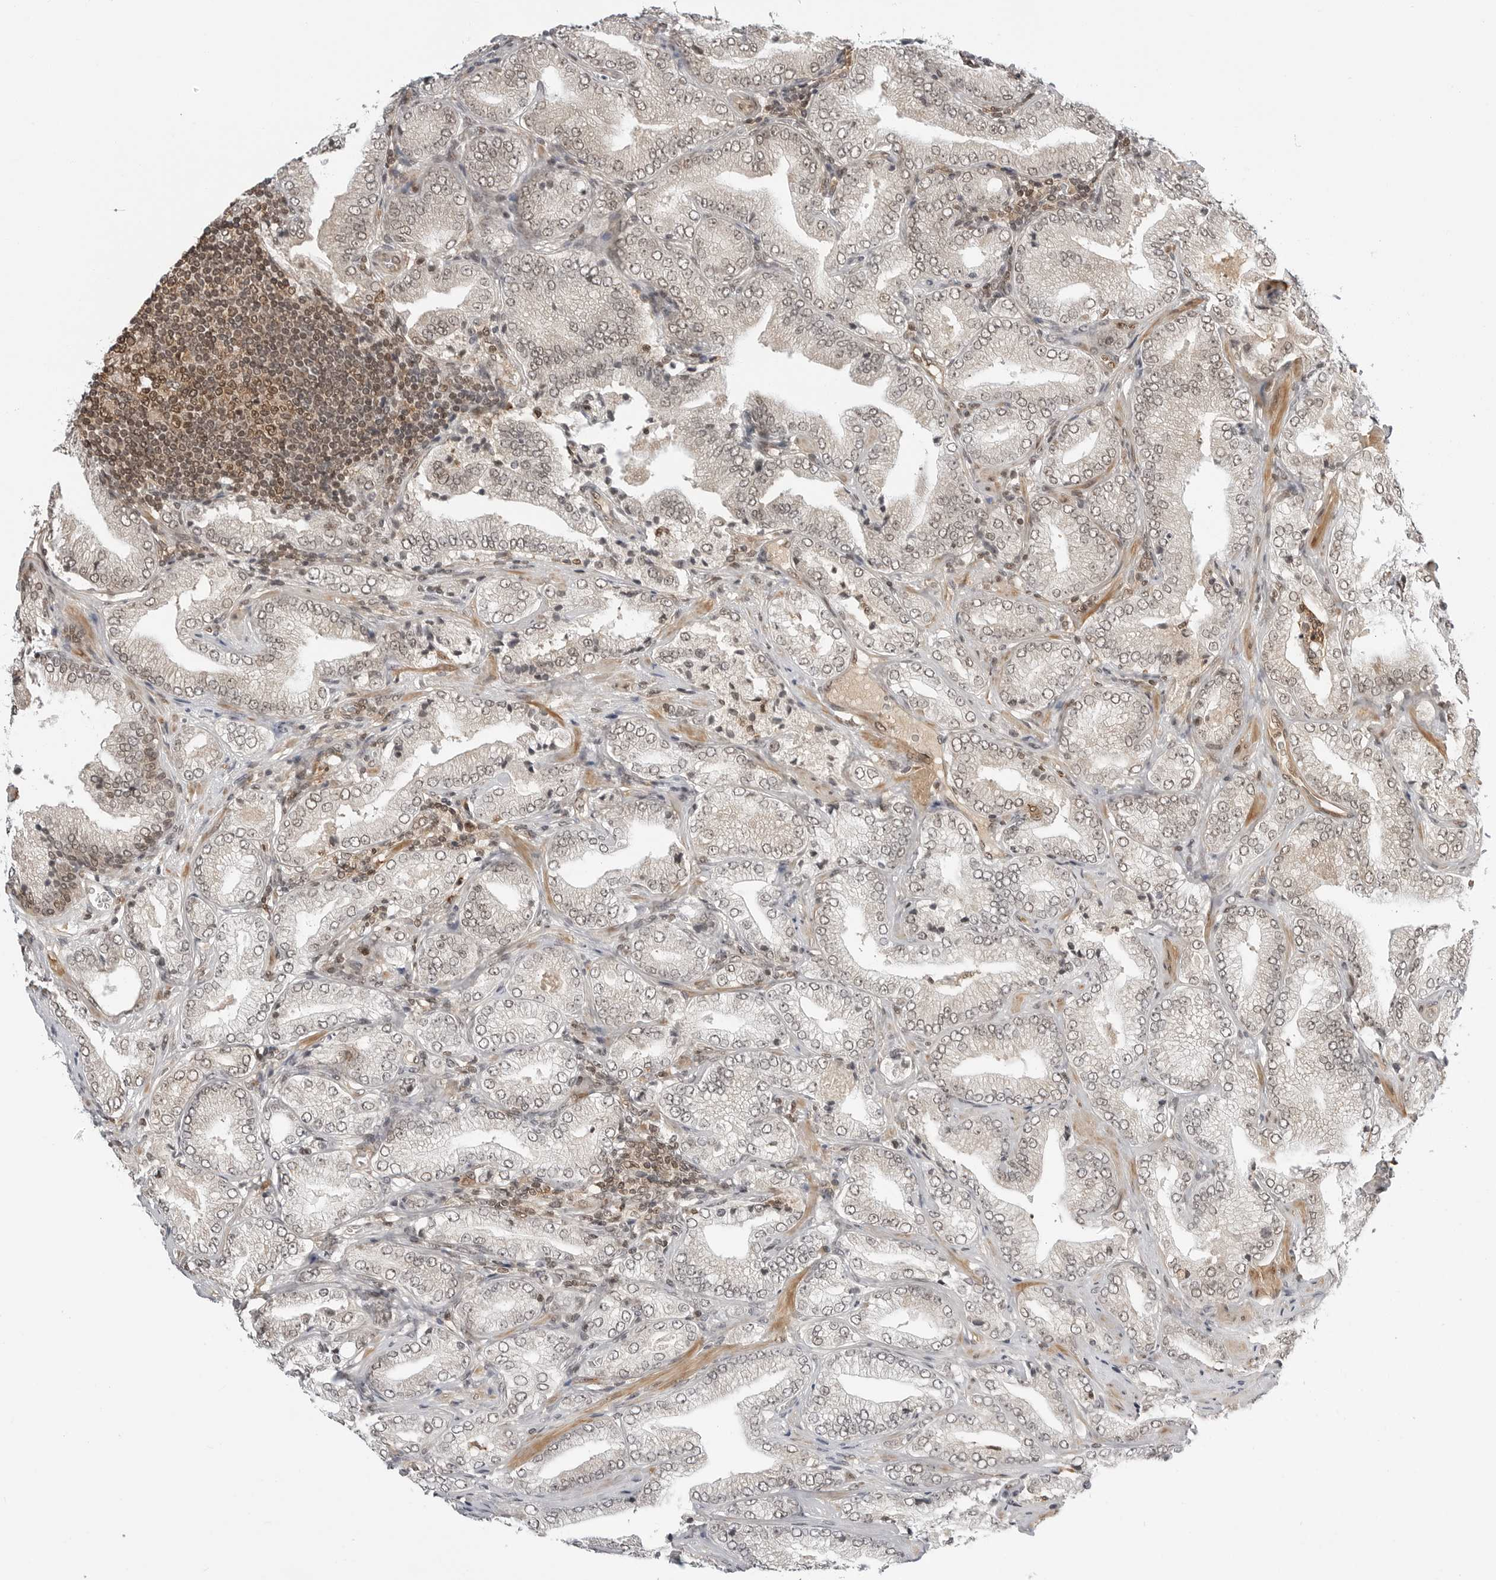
{"staining": {"intensity": "moderate", "quantity": "25%-75%", "location": "nuclear"}, "tissue": "prostate cancer", "cell_type": "Tumor cells", "image_type": "cancer", "snomed": [{"axis": "morphology", "description": "Adenocarcinoma, Low grade"}, {"axis": "topography", "description": "Prostate"}], "caption": "Immunohistochemical staining of human prostate cancer (adenocarcinoma (low-grade)) demonstrates medium levels of moderate nuclear protein positivity in approximately 25%-75% of tumor cells.", "gene": "C8orf33", "patient": {"sex": "male", "age": 62}}